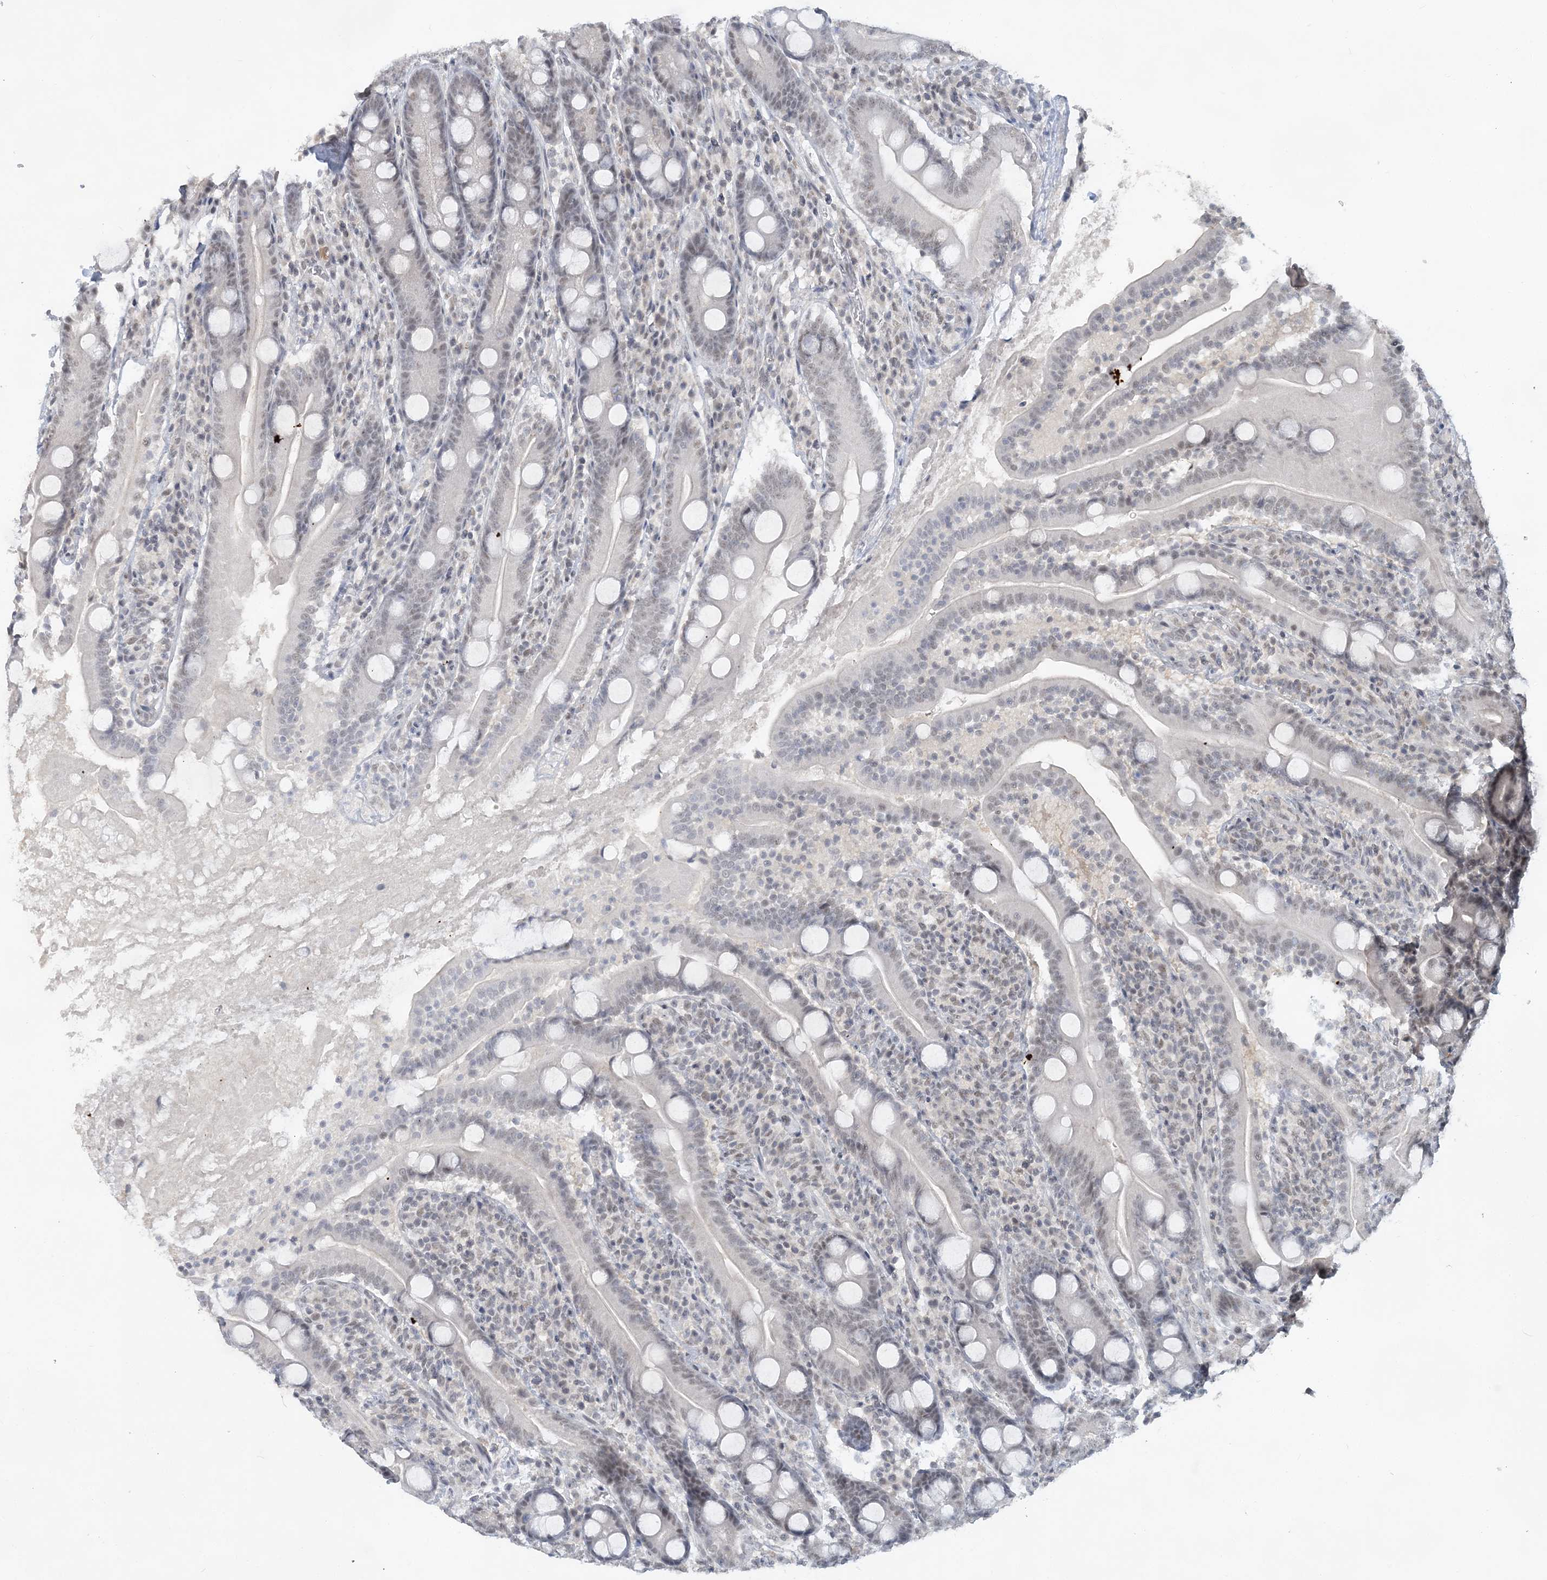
{"staining": {"intensity": "weak", "quantity": "25%-75%", "location": "nuclear"}, "tissue": "duodenum", "cell_type": "Glandular cells", "image_type": "normal", "snomed": [{"axis": "morphology", "description": "Normal tissue, NOS"}, {"axis": "topography", "description": "Duodenum"}], "caption": "DAB (3,3'-diaminobenzidine) immunohistochemical staining of normal human duodenum reveals weak nuclear protein expression in about 25%-75% of glandular cells. Nuclei are stained in blue.", "gene": "KMT2D", "patient": {"sex": "male", "age": 35}}